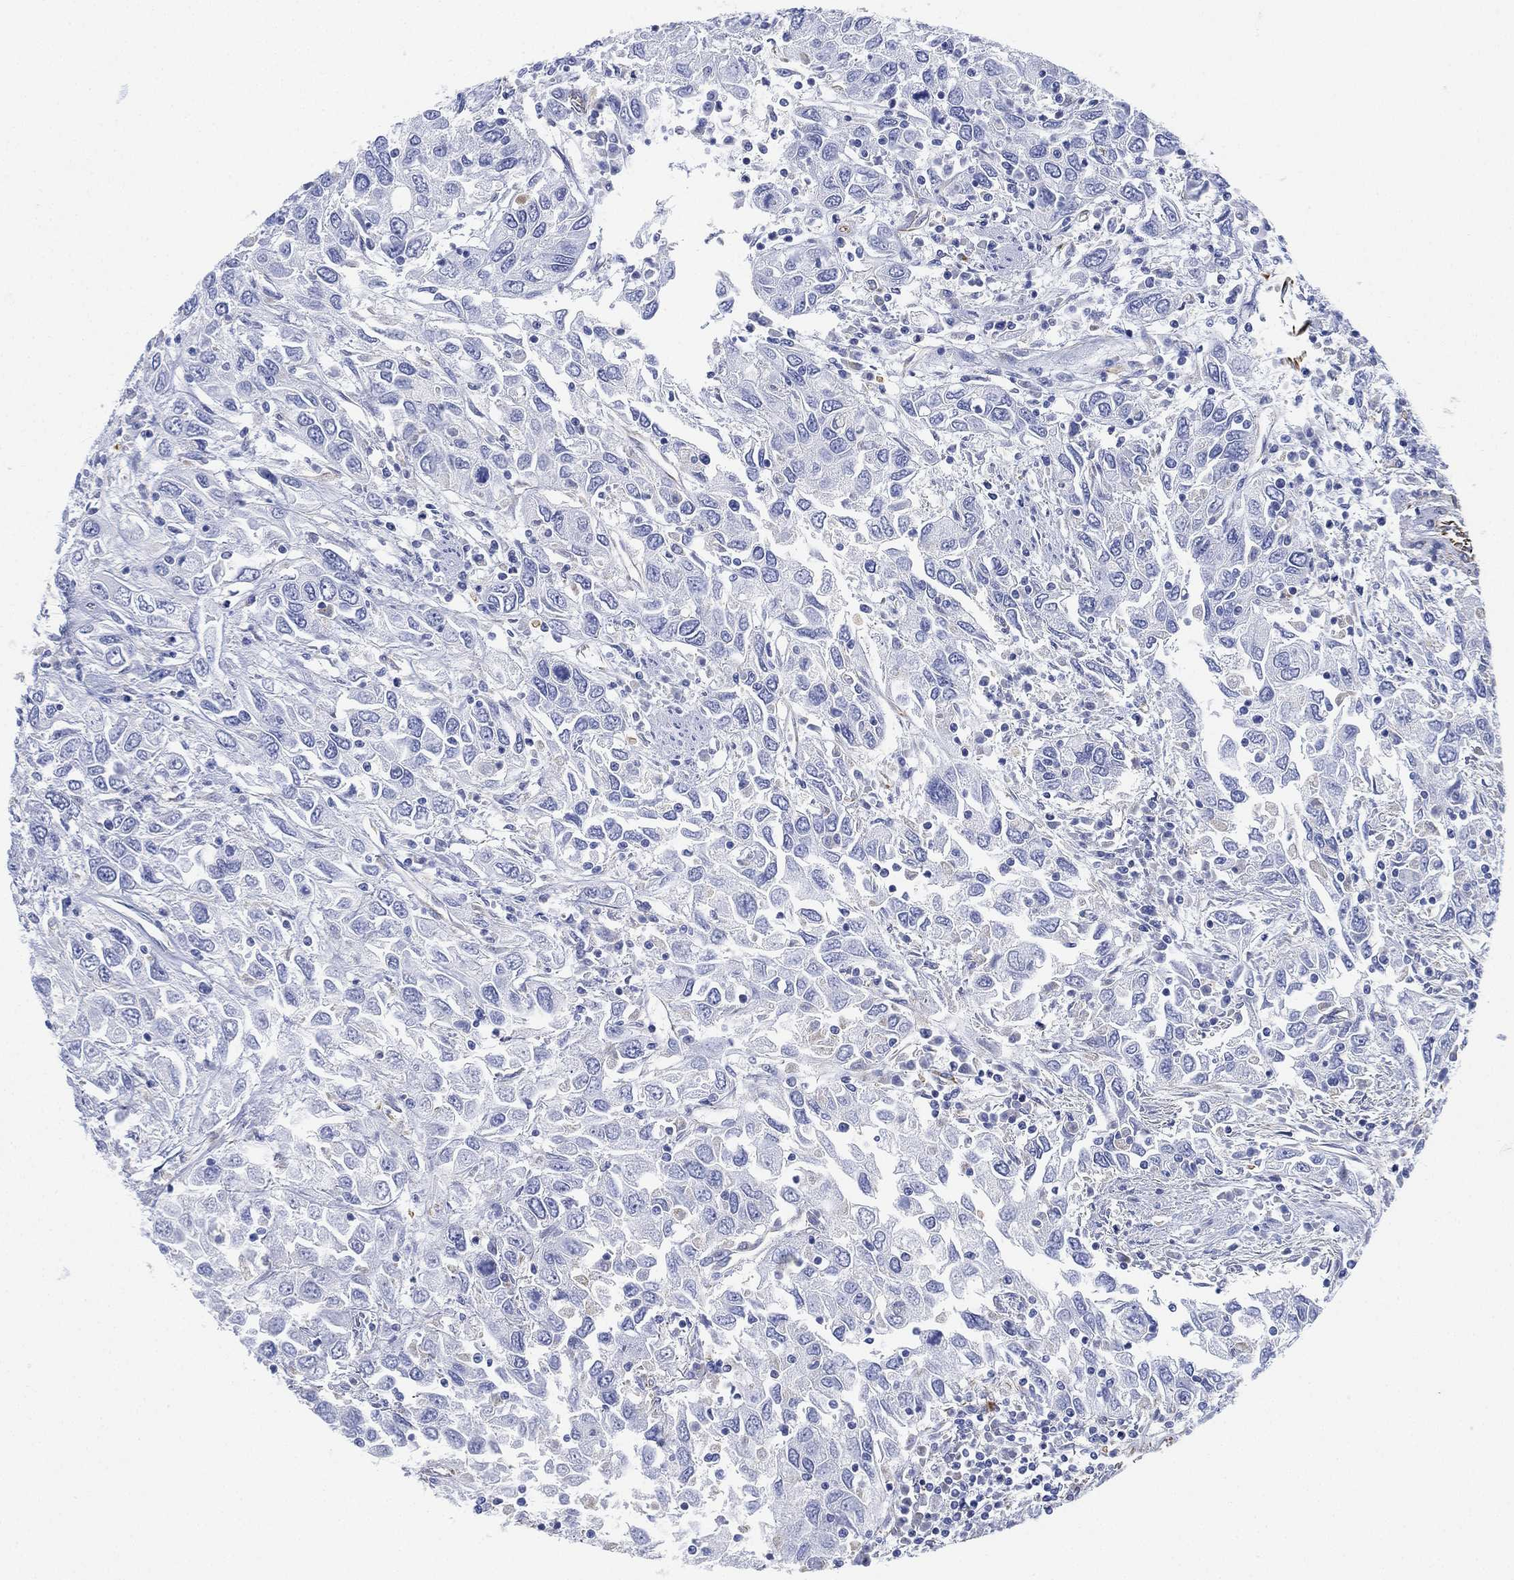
{"staining": {"intensity": "negative", "quantity": "none", "location": "none"}, "tissue": "urothelial cancer", "cell_type": "Tumor cells", "image_type": "cancer", "snomed": [{"axis": "morphology", "description": "Urothelial carcinoma, High grade"}, {"axis": "topography", "description": "Urinary bladder"}], "caption": "This image is of urothelial cancer stained with immunohistochemistry (IHC) to label a protein in brown with the nuclei are counter-stained blue. There is no expression in tumor cells.", "gene": "PSKH2", "patient": {"sex": "male", "age": 76}}